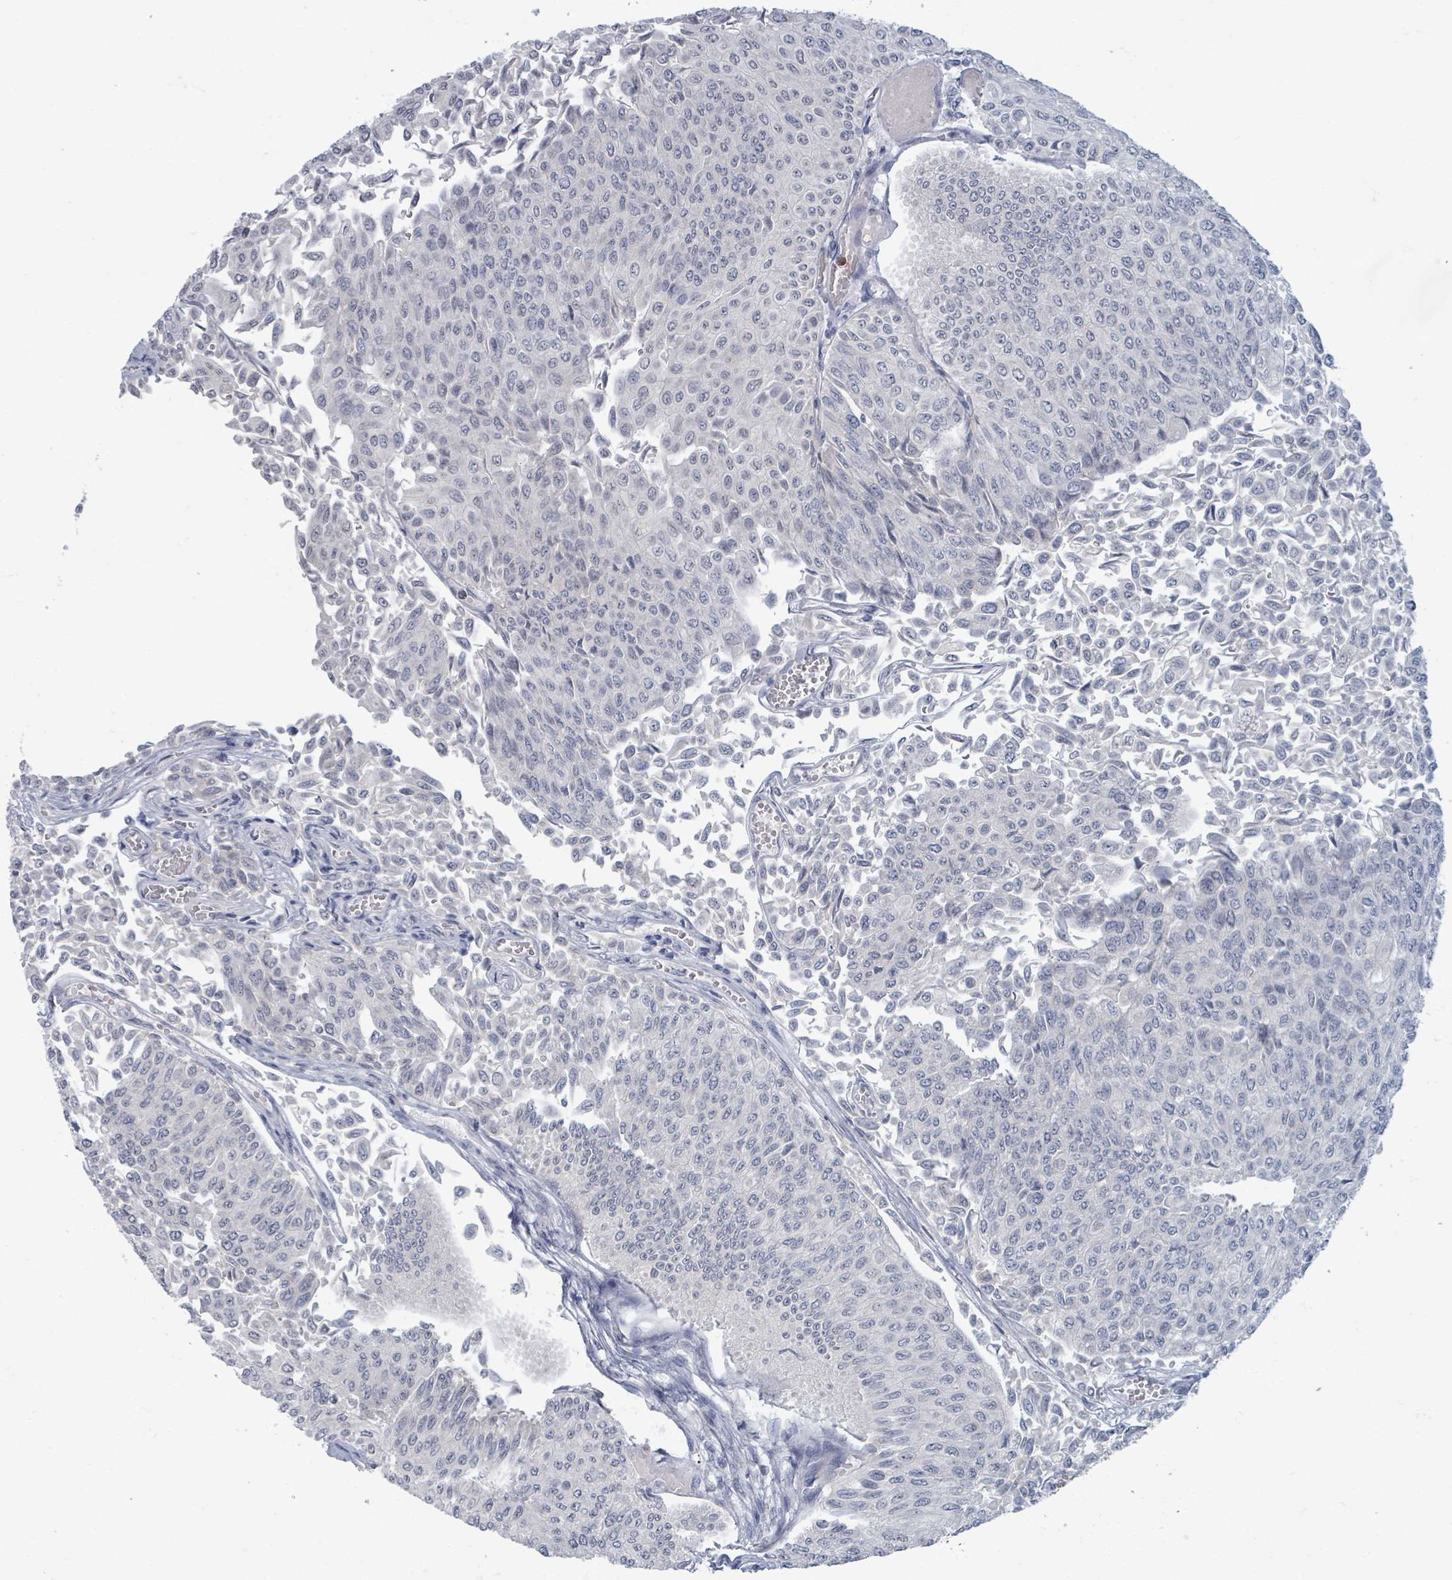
{"staining": {"intensity": "negative", "quantity": "none", "location": "none"}, "tissue": "urothelial cancer", "cell_type": "Tumor cells", "image_type": "cancer", "snomed": [{"axis": "morphology", "description": "Urothelial carcinoma, NOS"}, {"axis": "topography", "description": "Urinary bladder"}], "caption": "There is no significant staining in tumor cells of transitional cell carcinoma.", "gene": "WNT11", "patient": {"sex": "male", "age": 59}}